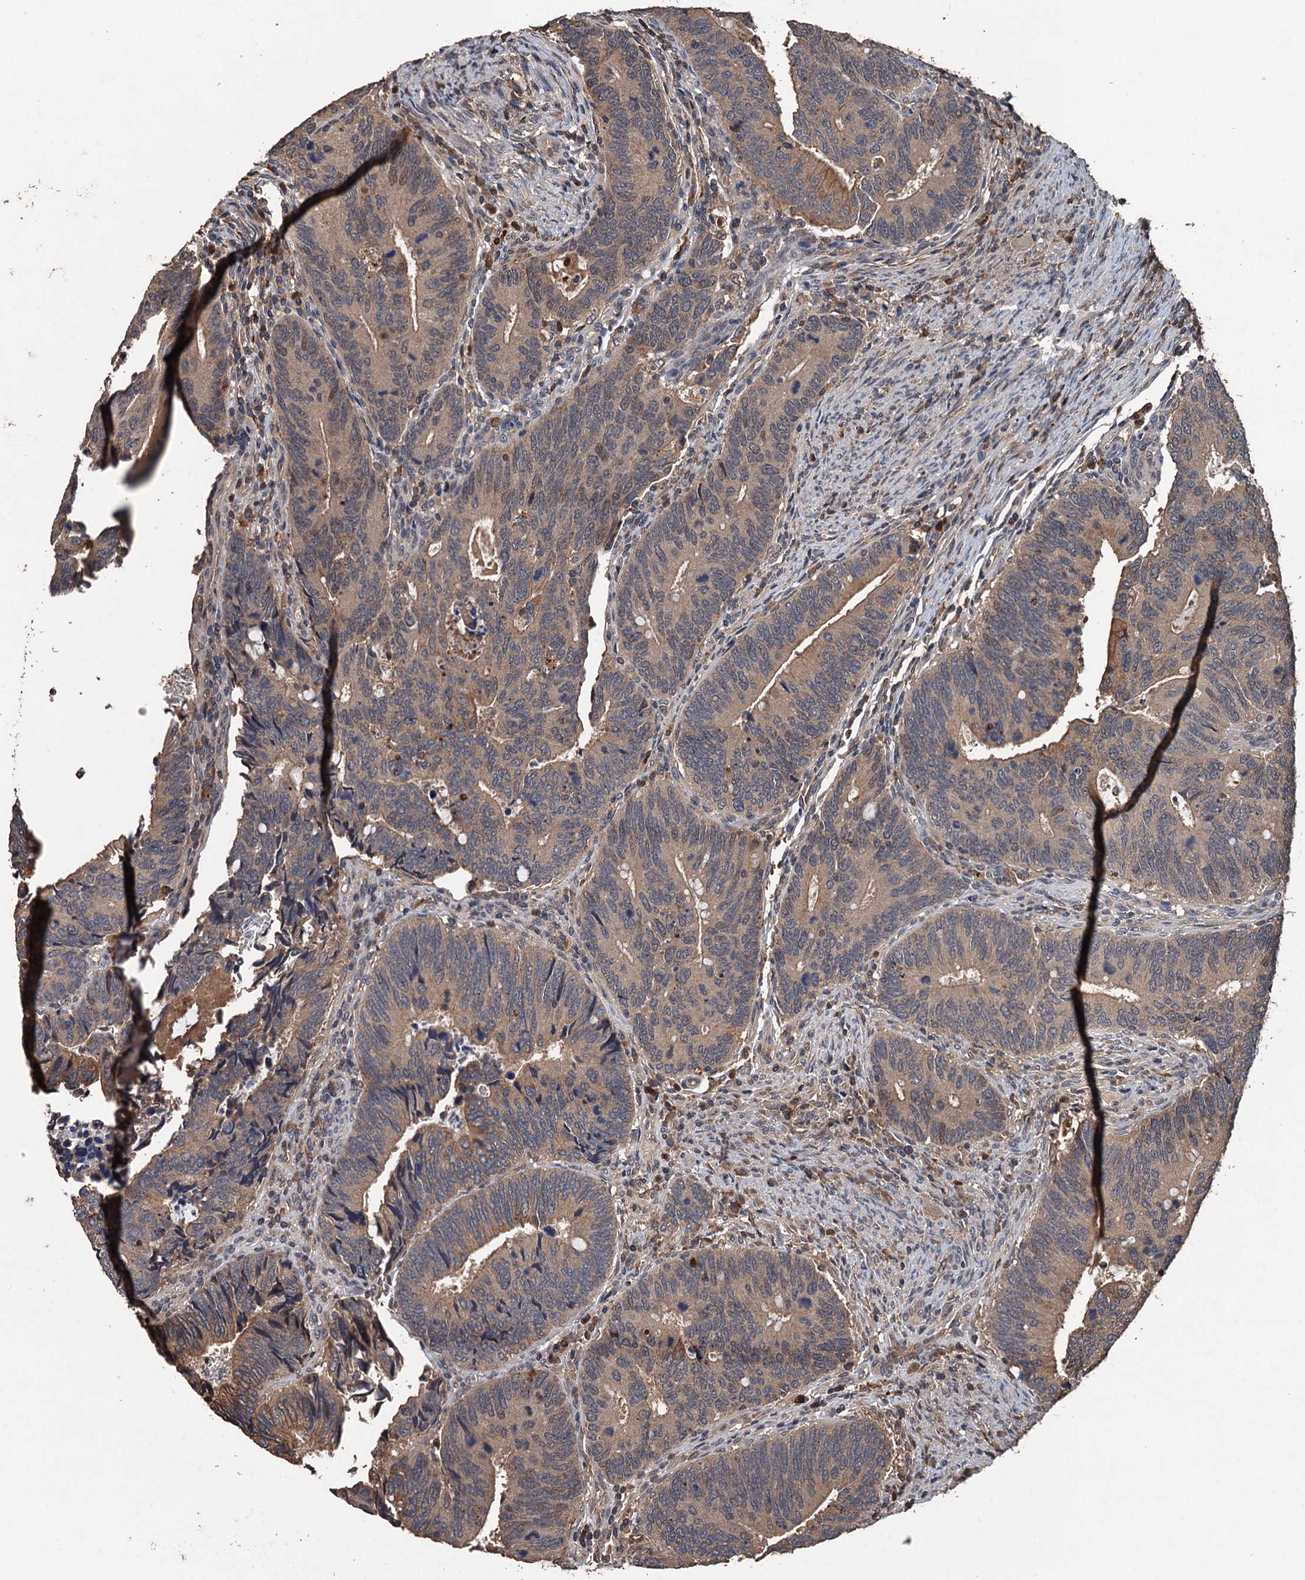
{"staining": {"intensity": "moderate", "quantity": ">75%", "location": "cytoplasmic/membranous"}, "tissue": "colorectal cancer", "cell_type": "Tumor cells", "image_type": "cancer", "snomed": [{"axis": "morphology", "description": "Adenocarcinoma, NOS"}, {"axis": "topography", "description": "Colon"}], "caption": "Moderate cytoplasmic/membranous positivity for a protein is present in approximately >75% of tumor cells of colorectal cancer (adenocarcinoma) using immunohistochemistry.", "gene": "ZNF438", "patient": {"sex": "male", "age": 87}}